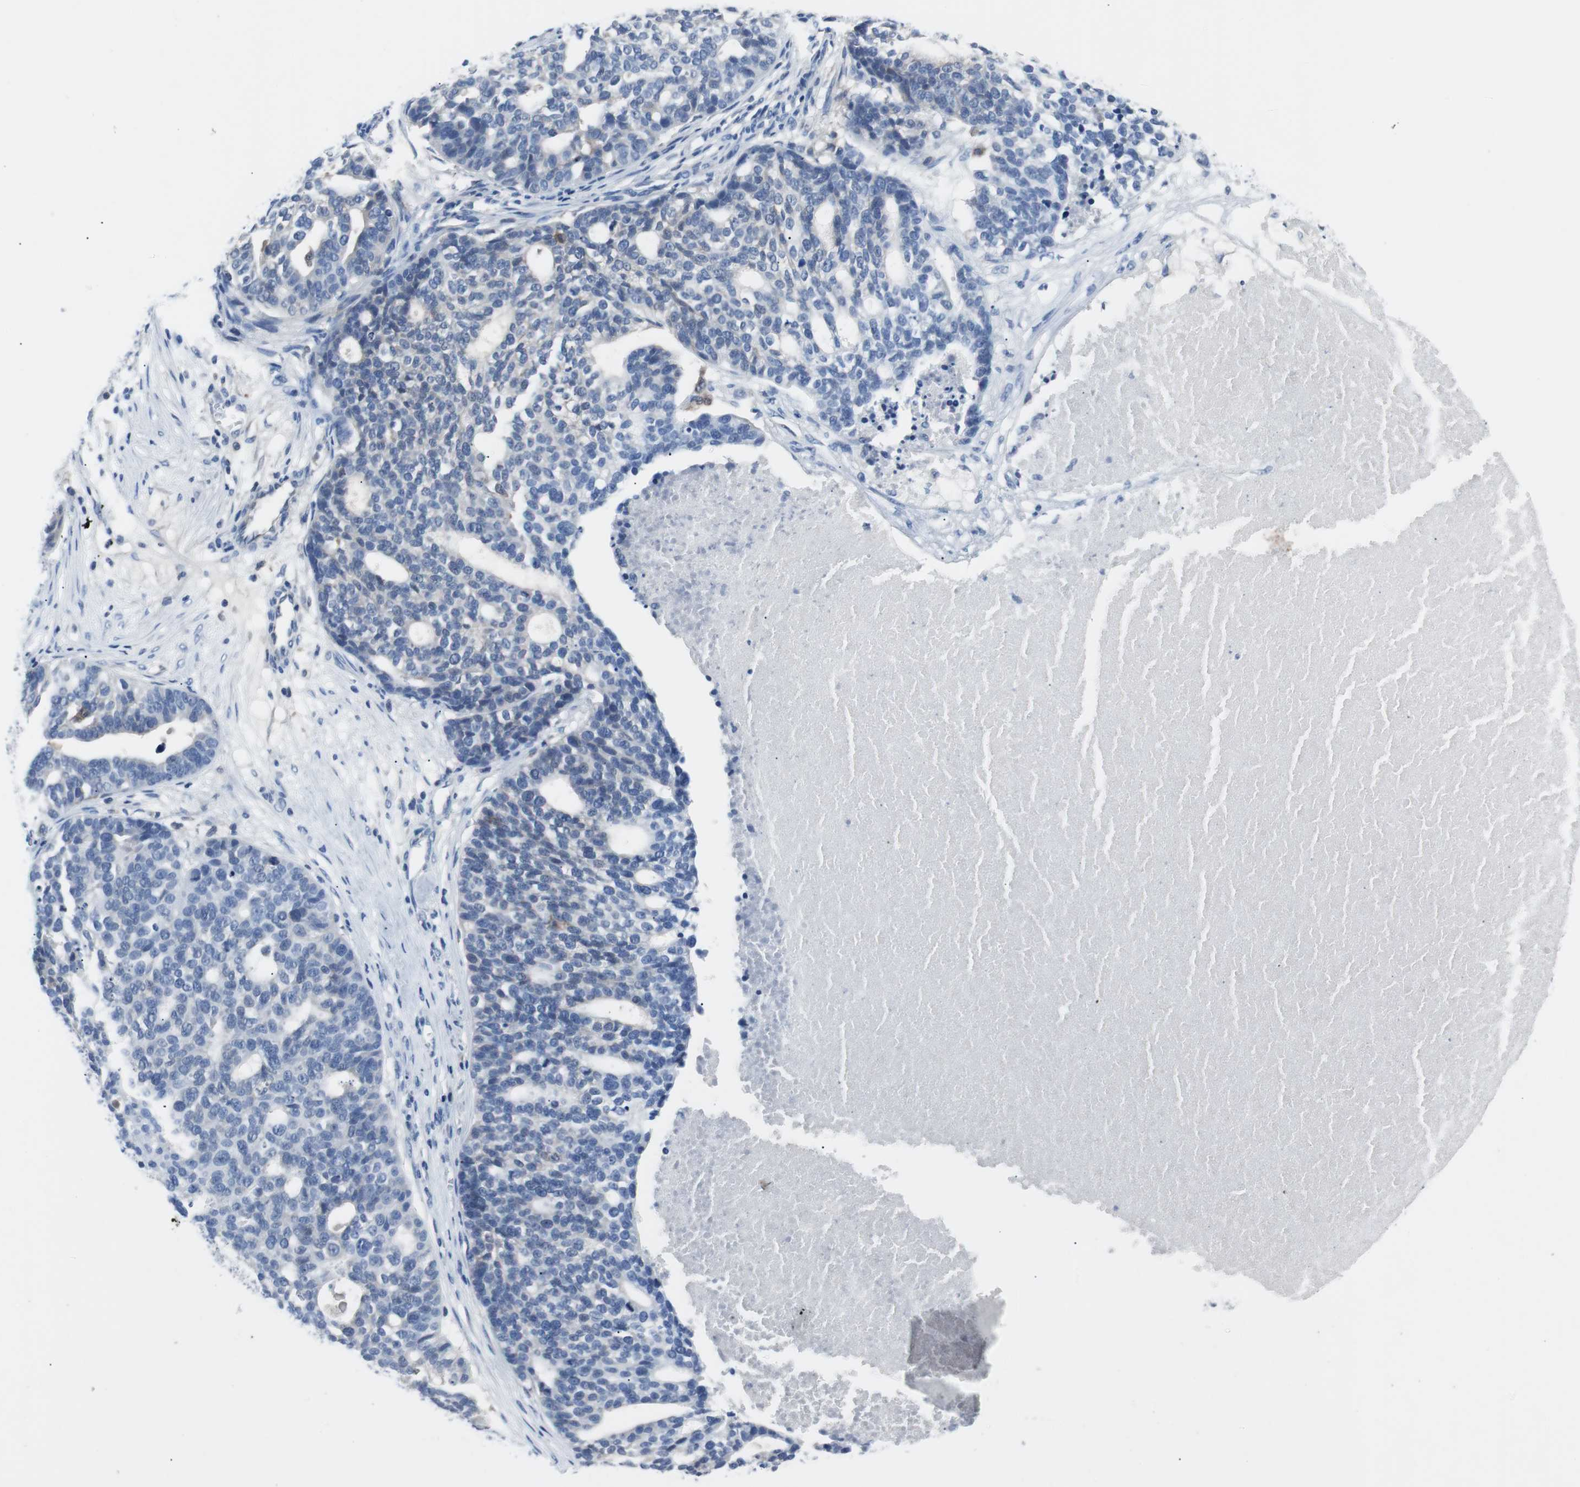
{"staining": {"intensity": "negative", "quantity": "none", "location": "none"}, "tissue": "ovarian cancer", "cell_type": "Tumor cells", "image_type": "cancer", "snomed": [{"axis": "morphology", "description": "Cystadenocarcinoma, serous, NOS"}, {"axis": "topography", "description": "Ovary"}], "caption": "Tumor cells show no significant expression in ovarian cancer.", "gene": "EEF2K", "patient": {"sex": "female", "age": 59}}